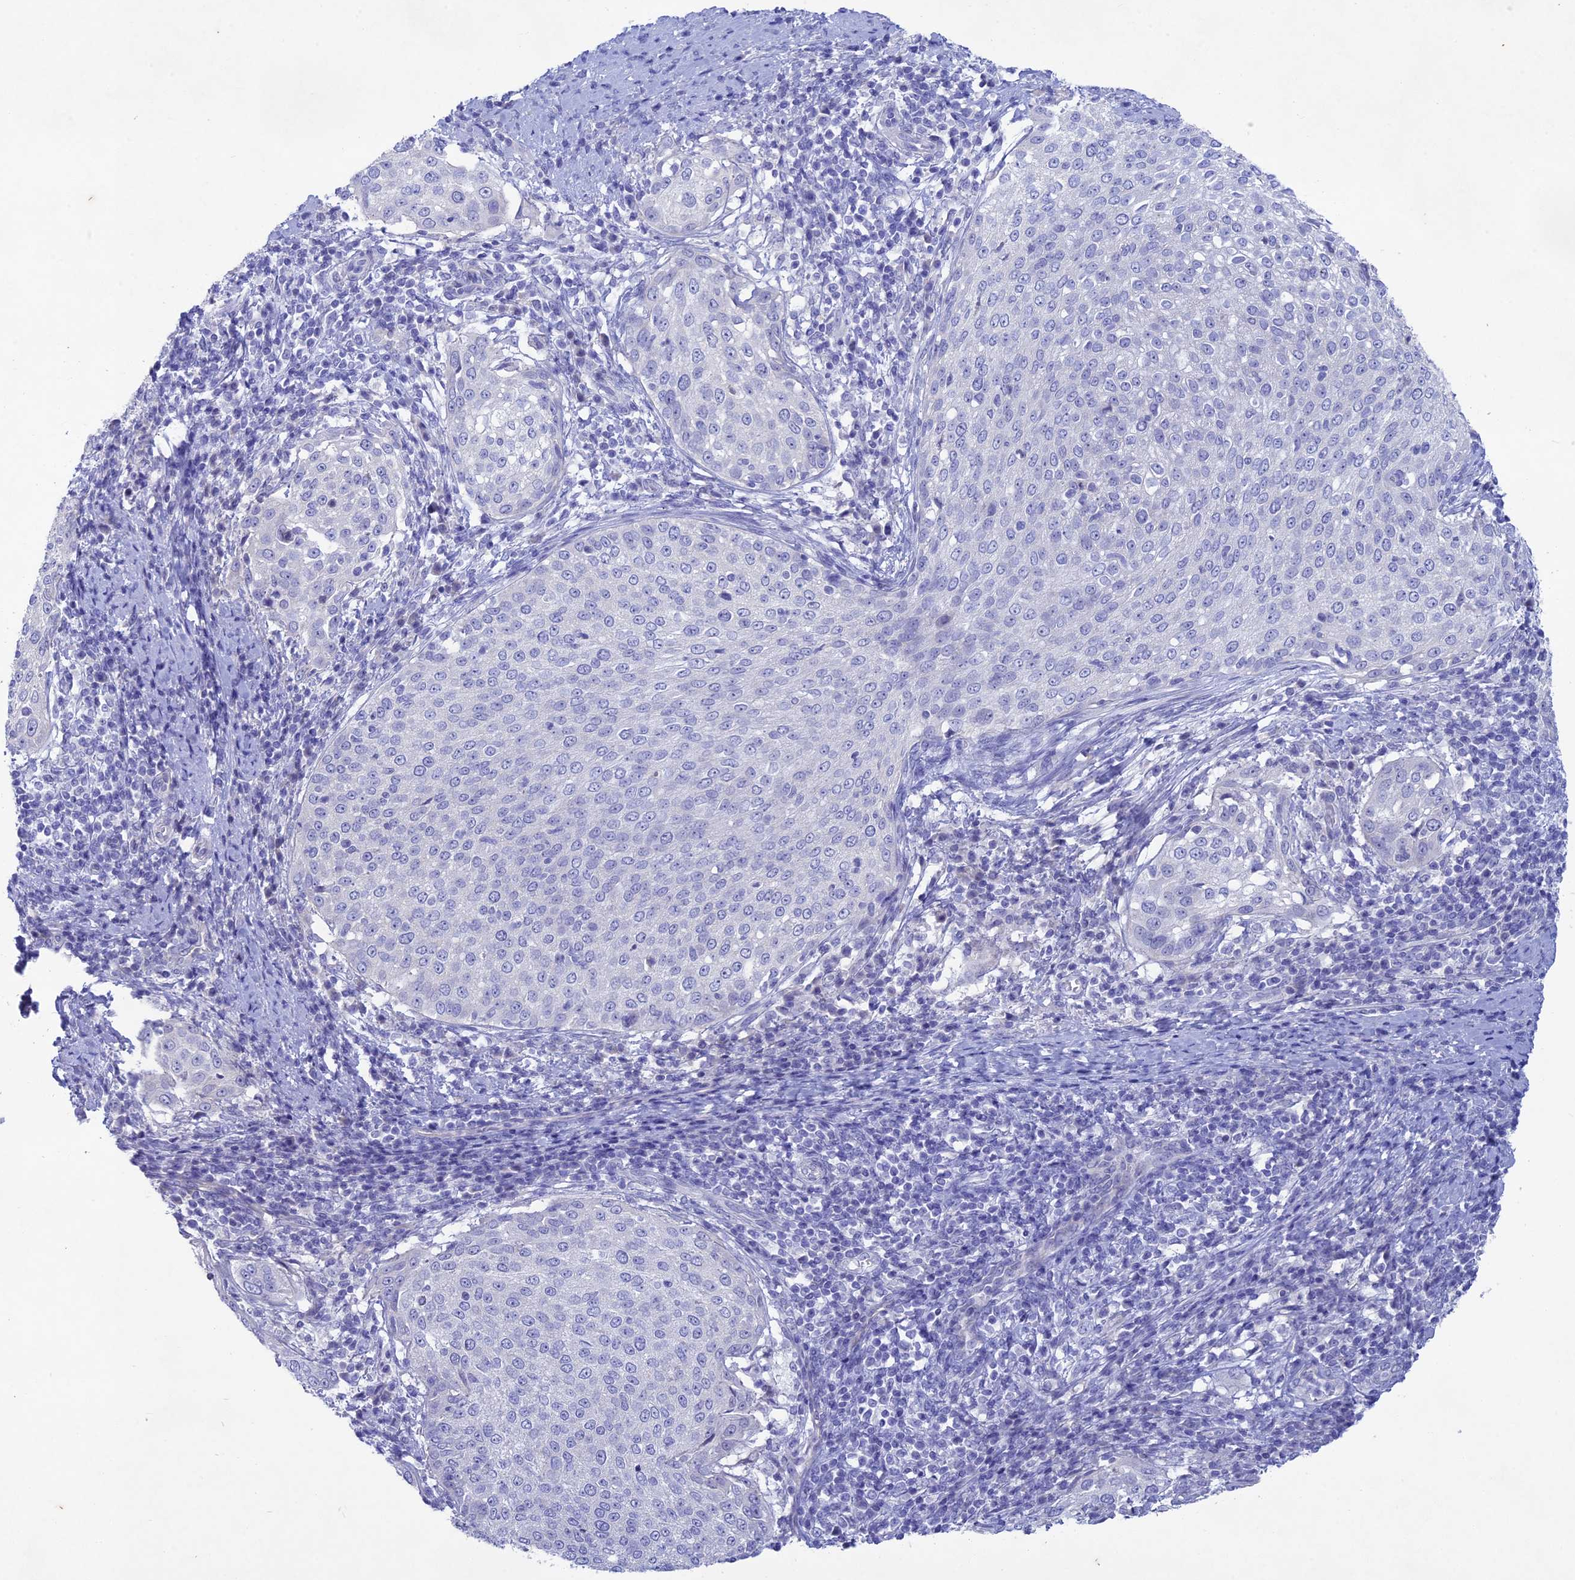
{"staining": {"intensity": "negative", "quantity": "none", "location": "none"}, "tissue": "cervical cancer", "cell_type": "Tumor cells", "image_type": "cancer", "snomed": [{"axis": "morphology", "description": "Squamous cell carcinoma, NOS"}, {"axis": "topography", "description": "Cervix"}], "caption": "An image of squamous cell carcinoma (cervical) stained for a protein reveals no brown staining in tumor cells.", "gene": "BTBD19", "patient": {"sex": "female", "age": 57}}